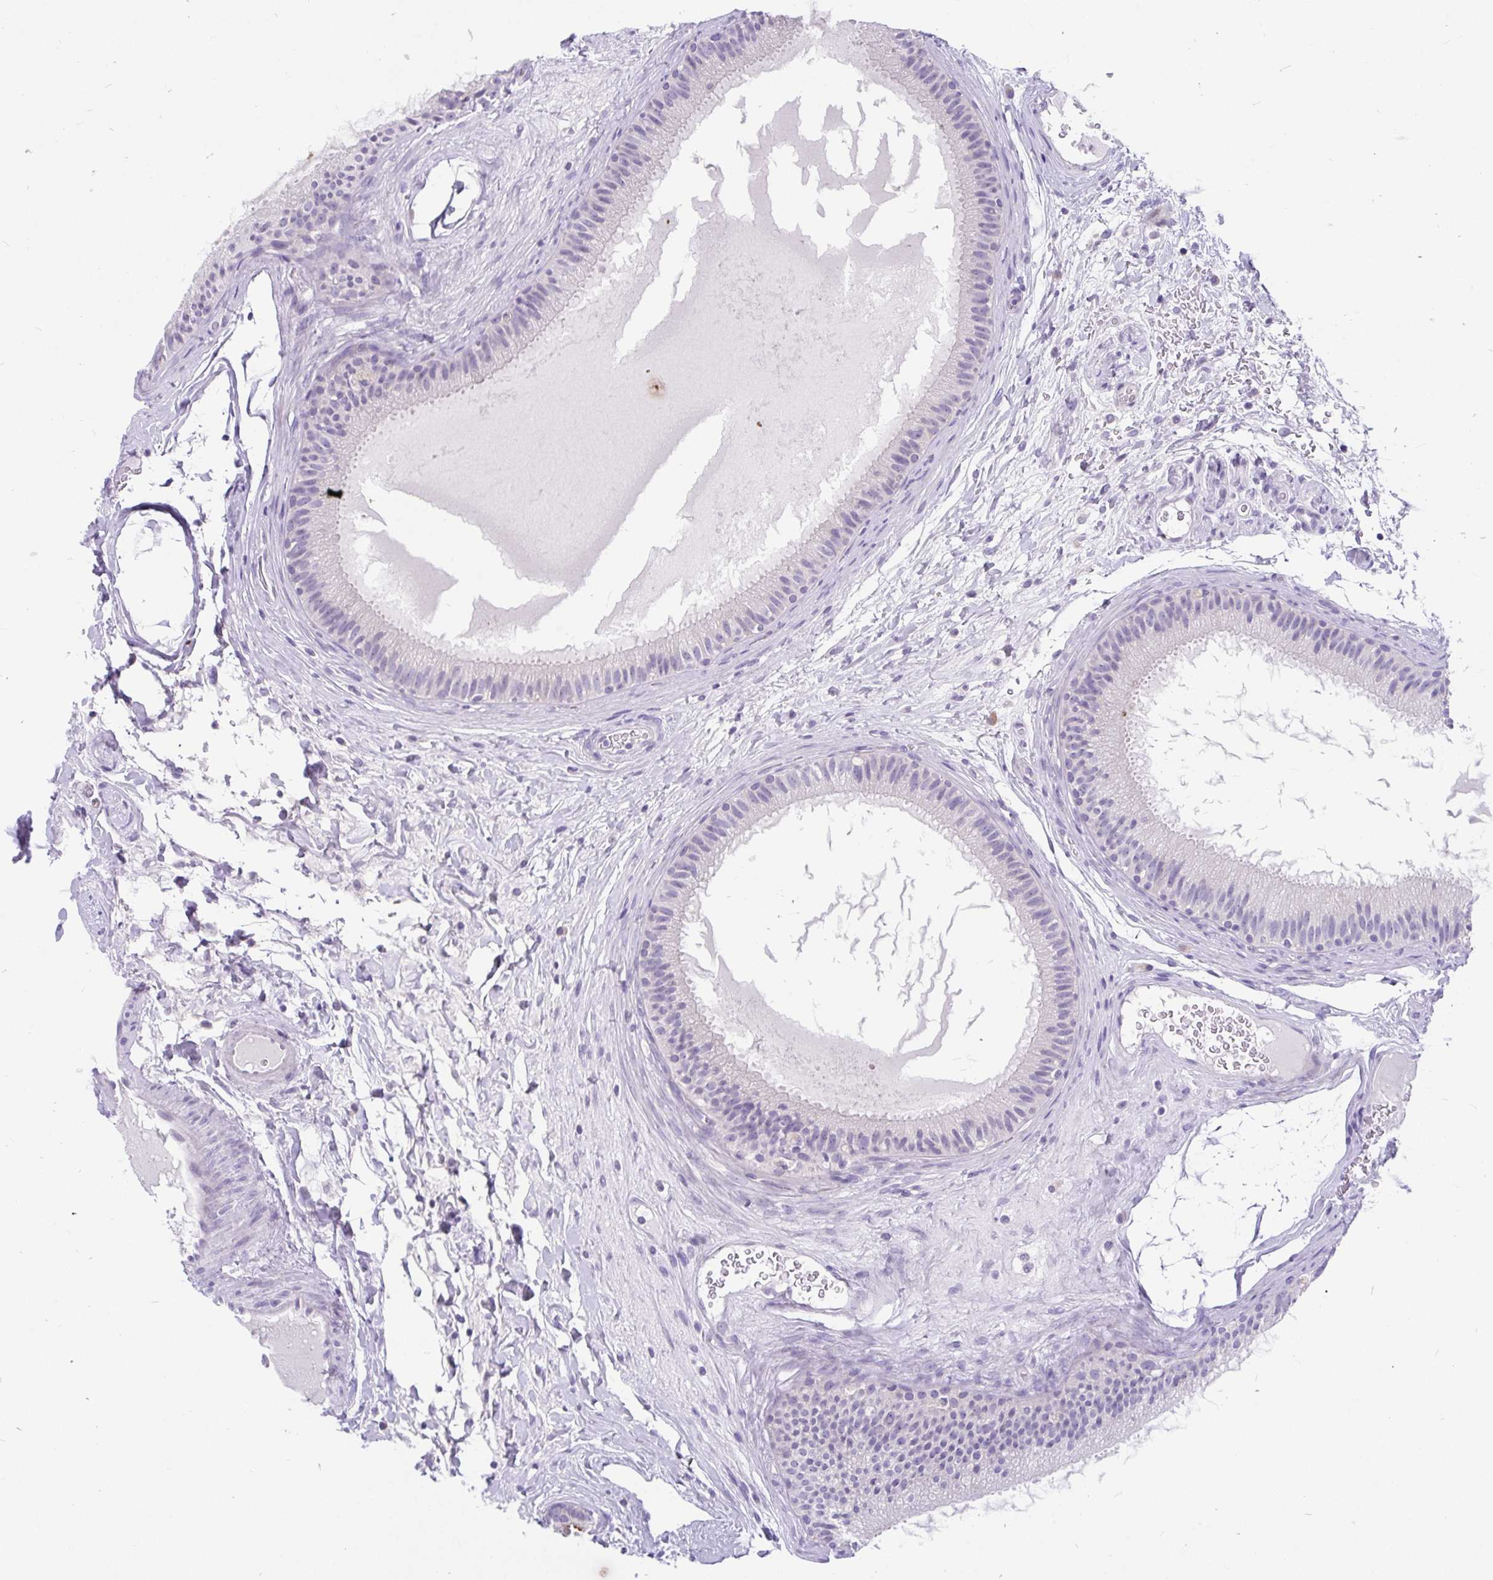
{"staining": {"intensity": "negative", "quantity": "none", "location": "none"}, "tissue": "epididymis", "cell_type": "Glandular cells", "image_type": "normal", "snomed": [{"axis": "morphology", "description": "Normal tissue, NOS"}, {"axis": "topography", "description": "Epididymis"}], "caption": "DAB (3,3'-diaminobenzidine) immunohistochemical staining of normal epididymis exhibits no significant positivity in glandular cells. (Immunohistochemistry, brightfield microscopy, high magnification).", "gene": "KIAA2013", "patient": {"sex": "male", "age": 23}}